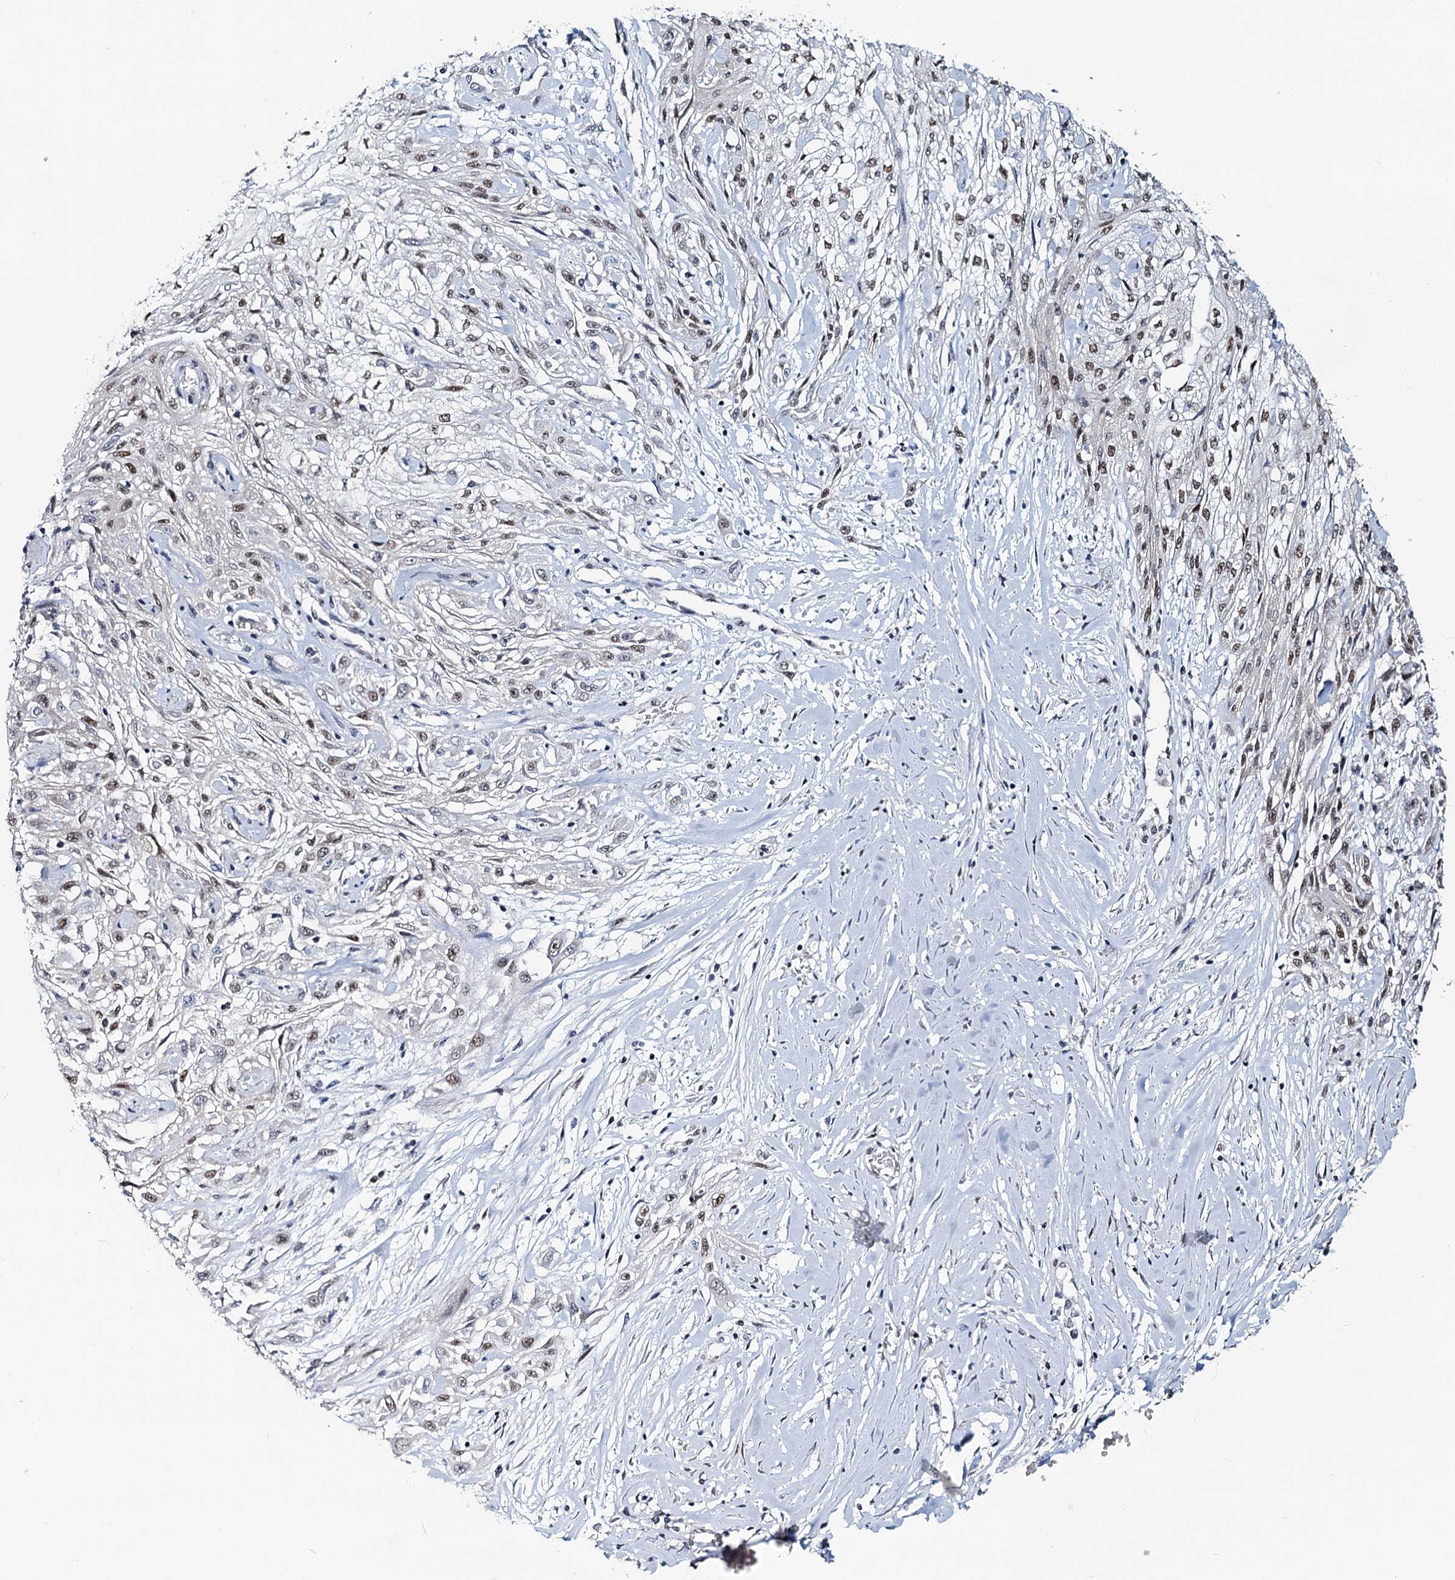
{"staining": {"intensity": "weak", "quantity": "25%-75%", "location": "nuclear"}, "tissue": "skin cancer", "cell_type": "Tumor cells", "image_type": "cancer", "snomed": [{"axis": "morphology", "description": "Squamous cell carcinoma, NOS"}, {"axis": "morphology", "description": "Squamous cell carcinoma, metastatic, NOS"}, {"axis": "topography", "description": "Skin"}, {"axis": "topography", "description": "Lymph node"}], "caption": "Immunohistochemistry micrograph of skin cancer stained for a protein (brown), which shows low levels of weak nuclear positivity in about 25%-75% of tumor cells.", "gene": "METTL14", "patient": {"sex": "male", "age": 75}}